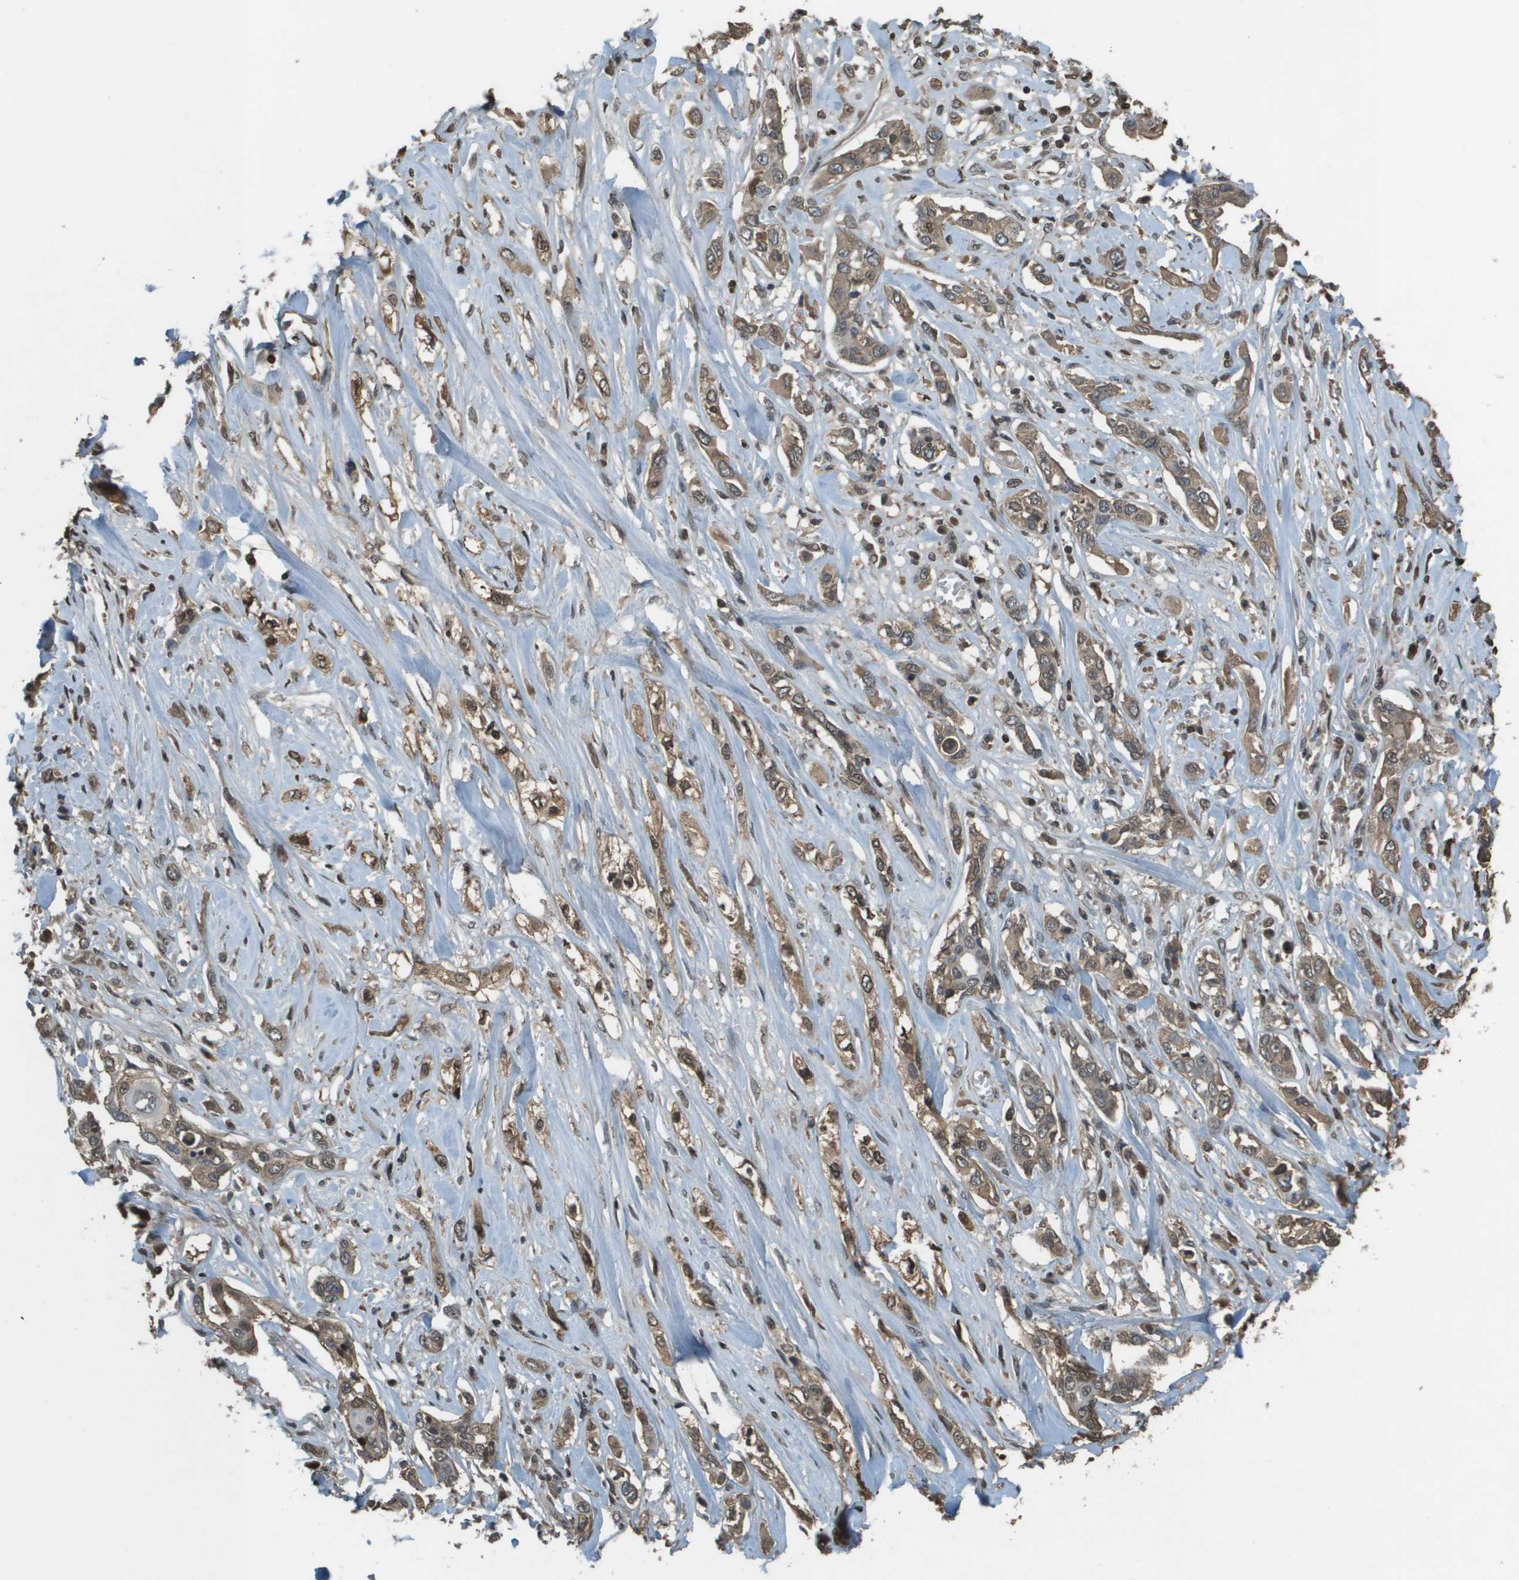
{"staining": {"intensity": "weak", "quantity": "25%-75%", "location": "cytoplasmic/membranous"}, "tissue": "lung cancer", "cell_type": "Tumor cells", "image_type": "cancer", "snomed": [{"axis": "morphology", "description": "Squamous cell carcinoma, NOS"}, {"axis": "topography", "description": "Lung"}], "caption": "A high-resolution photomicrograph shows immunohistochemistry (IHC) staining of lung squamous cell carcinoma, which displays weak cytoplasmic/membranous positivity in approximately 25%-75% of tumor cells.", "gene": "NDRG2", "patient": {"sex": "male", "age": 71}}